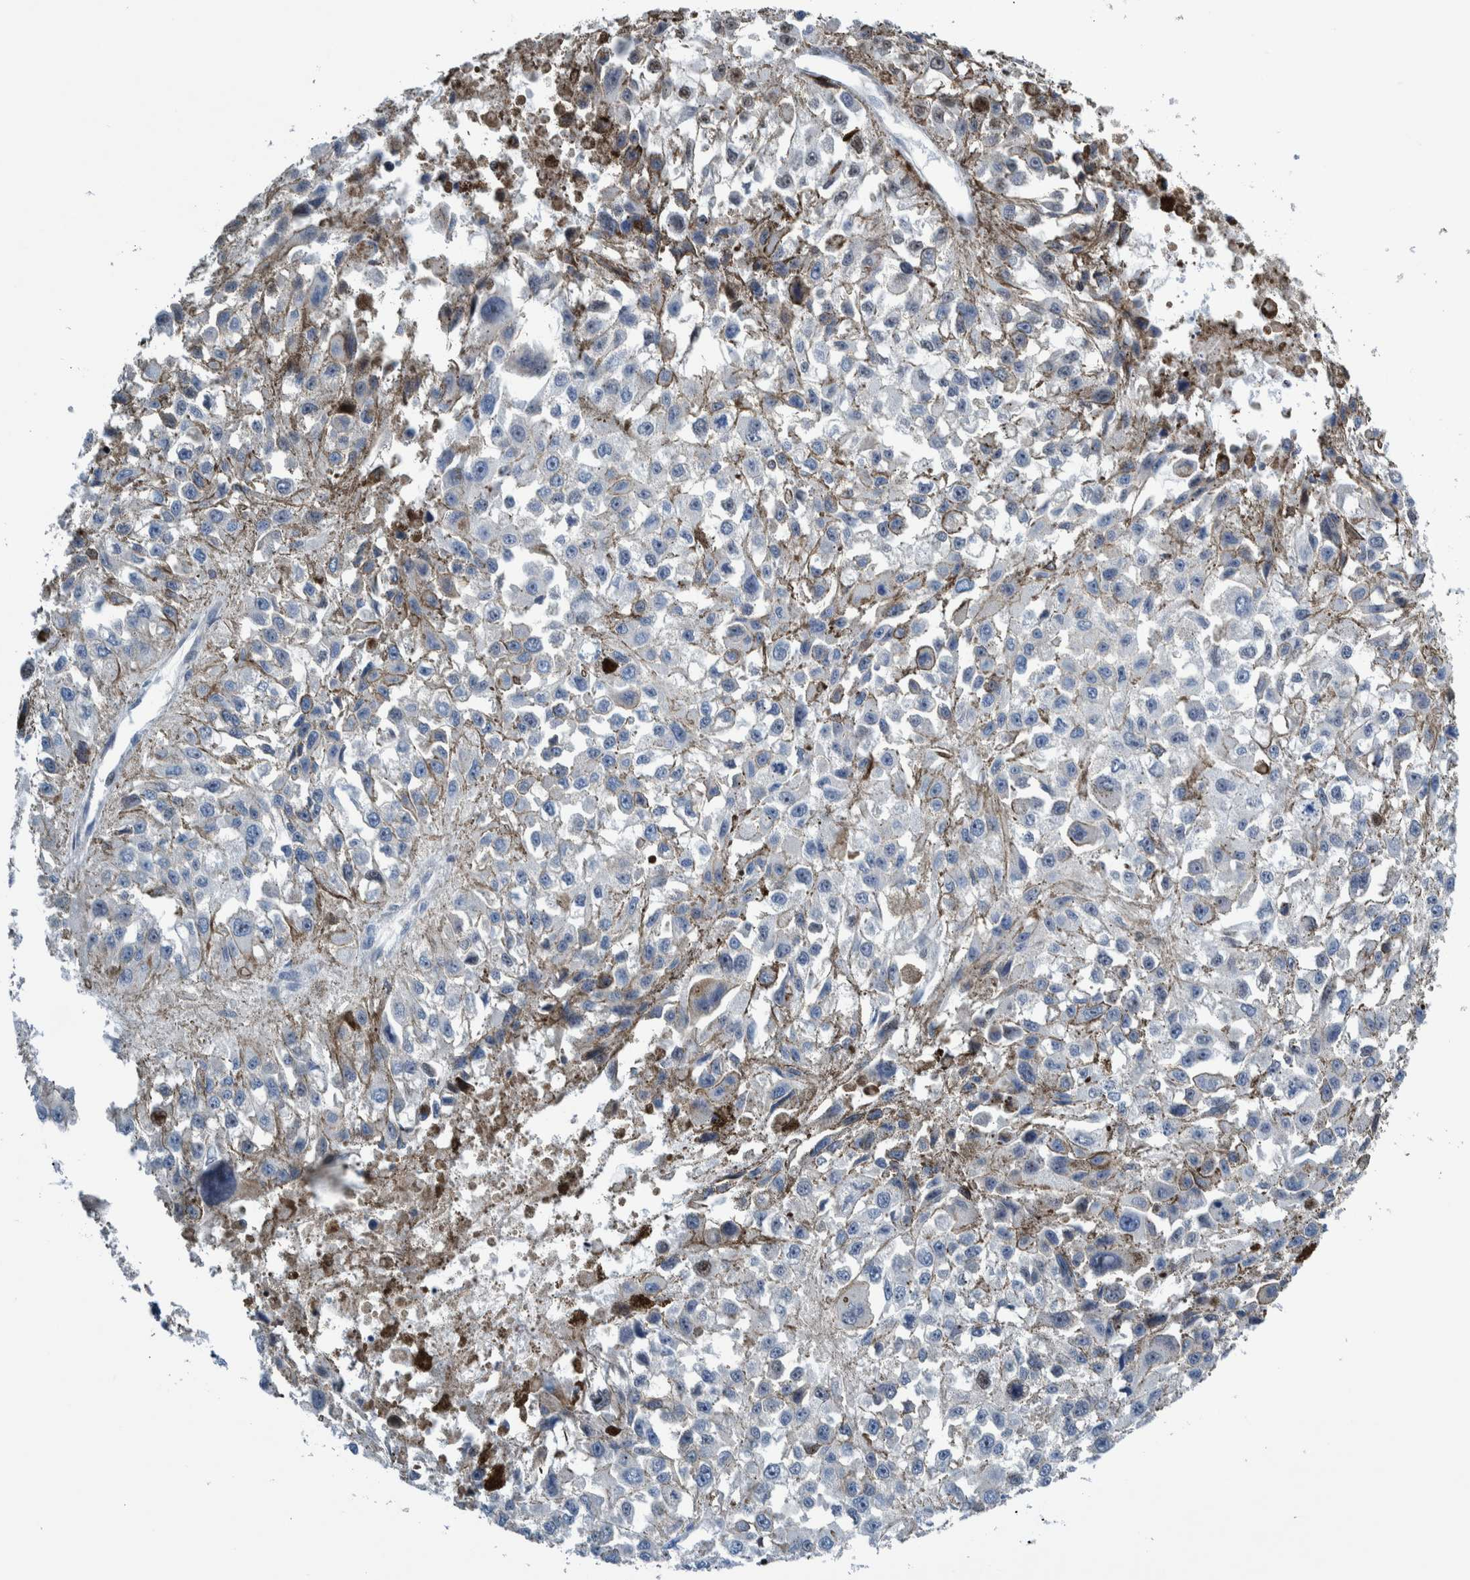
{"staining": {"intensity": "negative", "quantity": "none", "location": "none"}, "tissue": "melanoma", "cell_type": "Tumor cells", "image_type": "cancer", "snomed": [{"axis": "morphology", "description": "Malignant melanoma, Metastatic site"}, {"axis": "topography", "description": "Lymph node"}], "caption": "A high-resolution image shows immunohistochemistry (IHC) staining of malignant melanoma (metastatic site), which demonstrates no significant staining in tumor cells.", "gene": "HEATR9", "patient": {"sex": "male", "age": 59}}